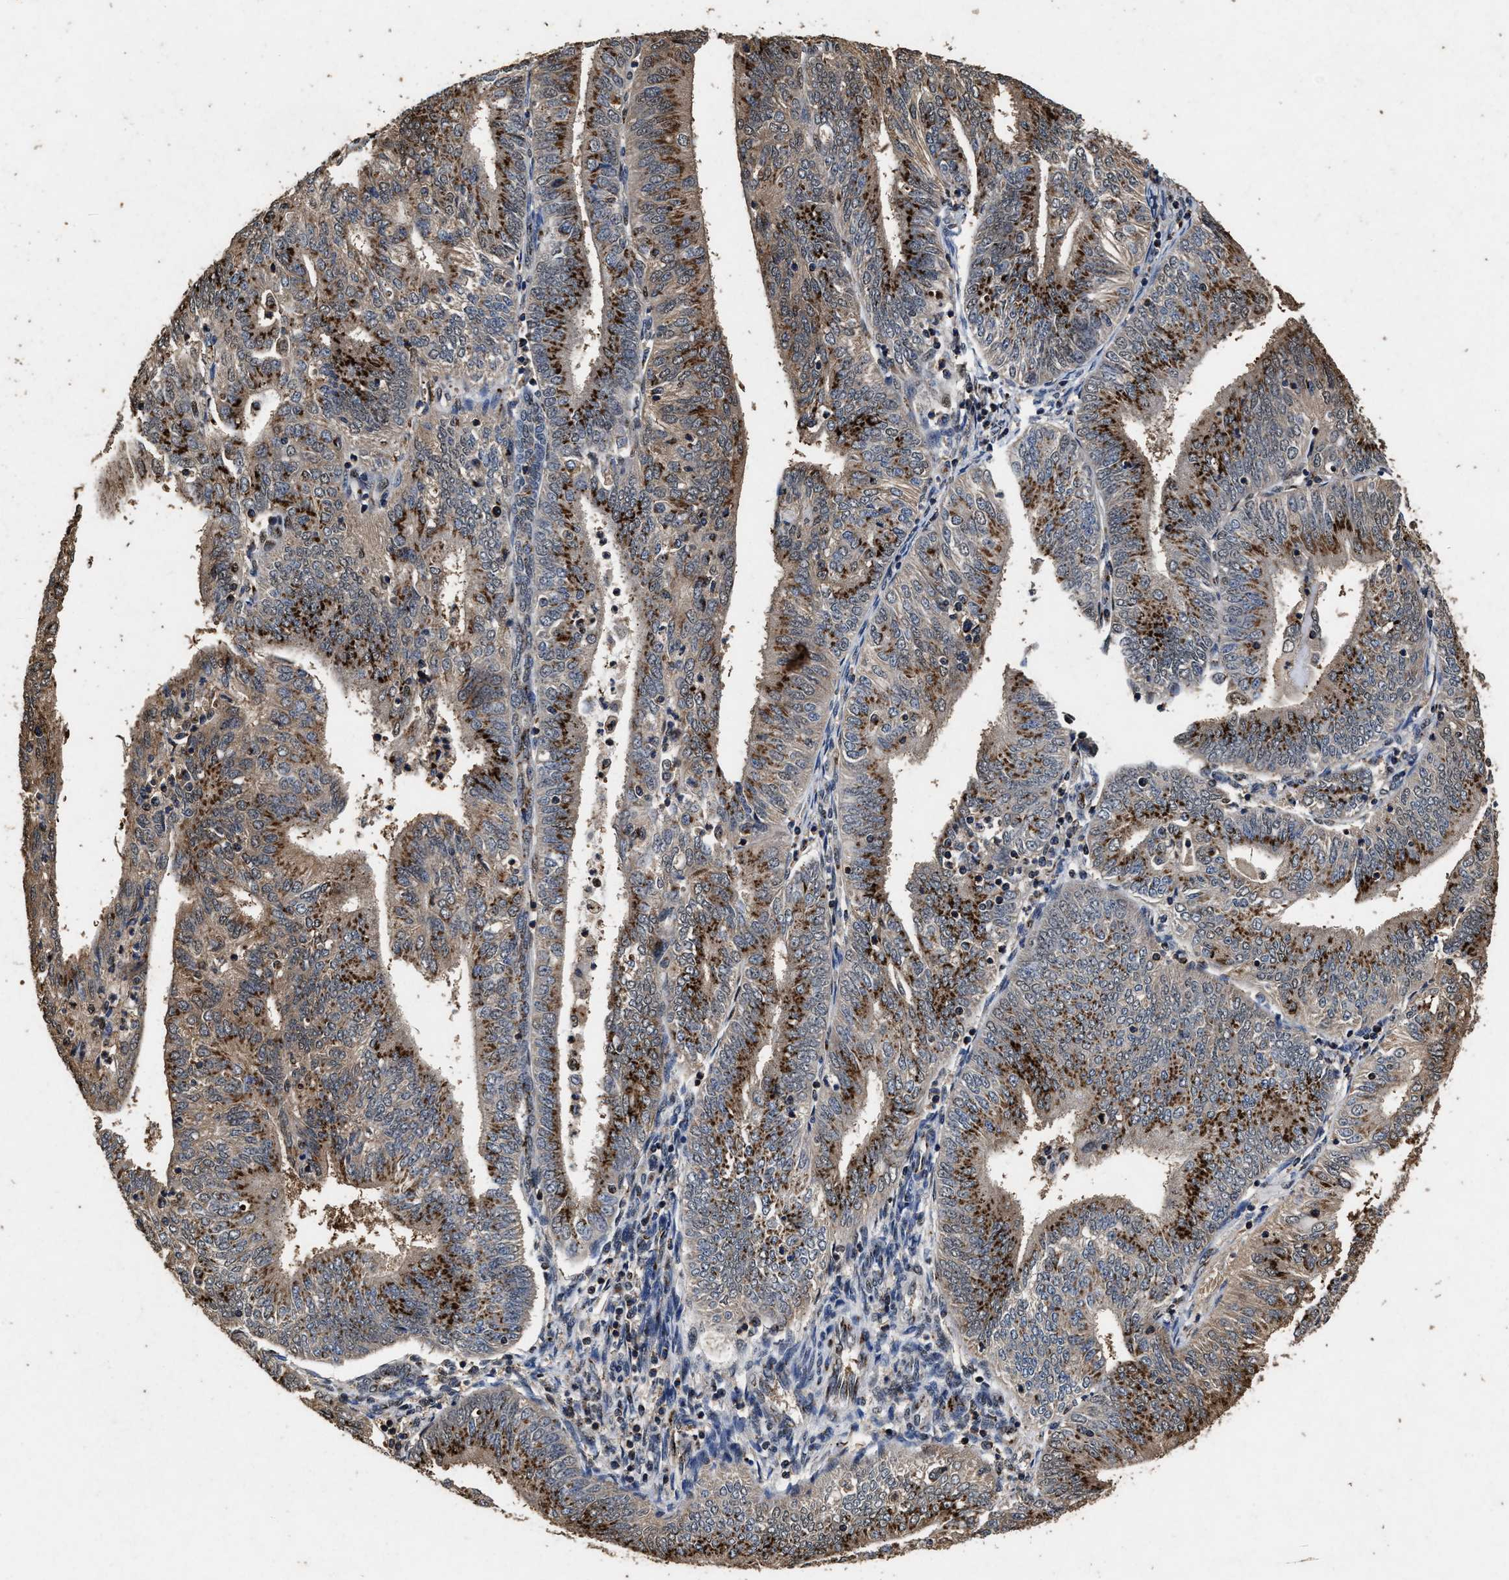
{"staining": {"intensity": "strong", "quantity": ">75%", "location": "cytoplasmic/membranous"}, "tissue": "endometrial cancer", "cell_type": "Tumor cells", "image_type": "cancer", "snomed": [{"axis": "morphology", "description": "Adenocarcinoma, NOS"}, {"axis": "topography", "description": "Endometrium"}], "caption": "The photomicrograph reveals immunohistochemical staining of endometrial cancer. There is strong cytoplasmic/membranous expression is present in approximately >75% of tumor cells.", "gene": "TPST2", "patient": {"sex": "female", "age": 58}}